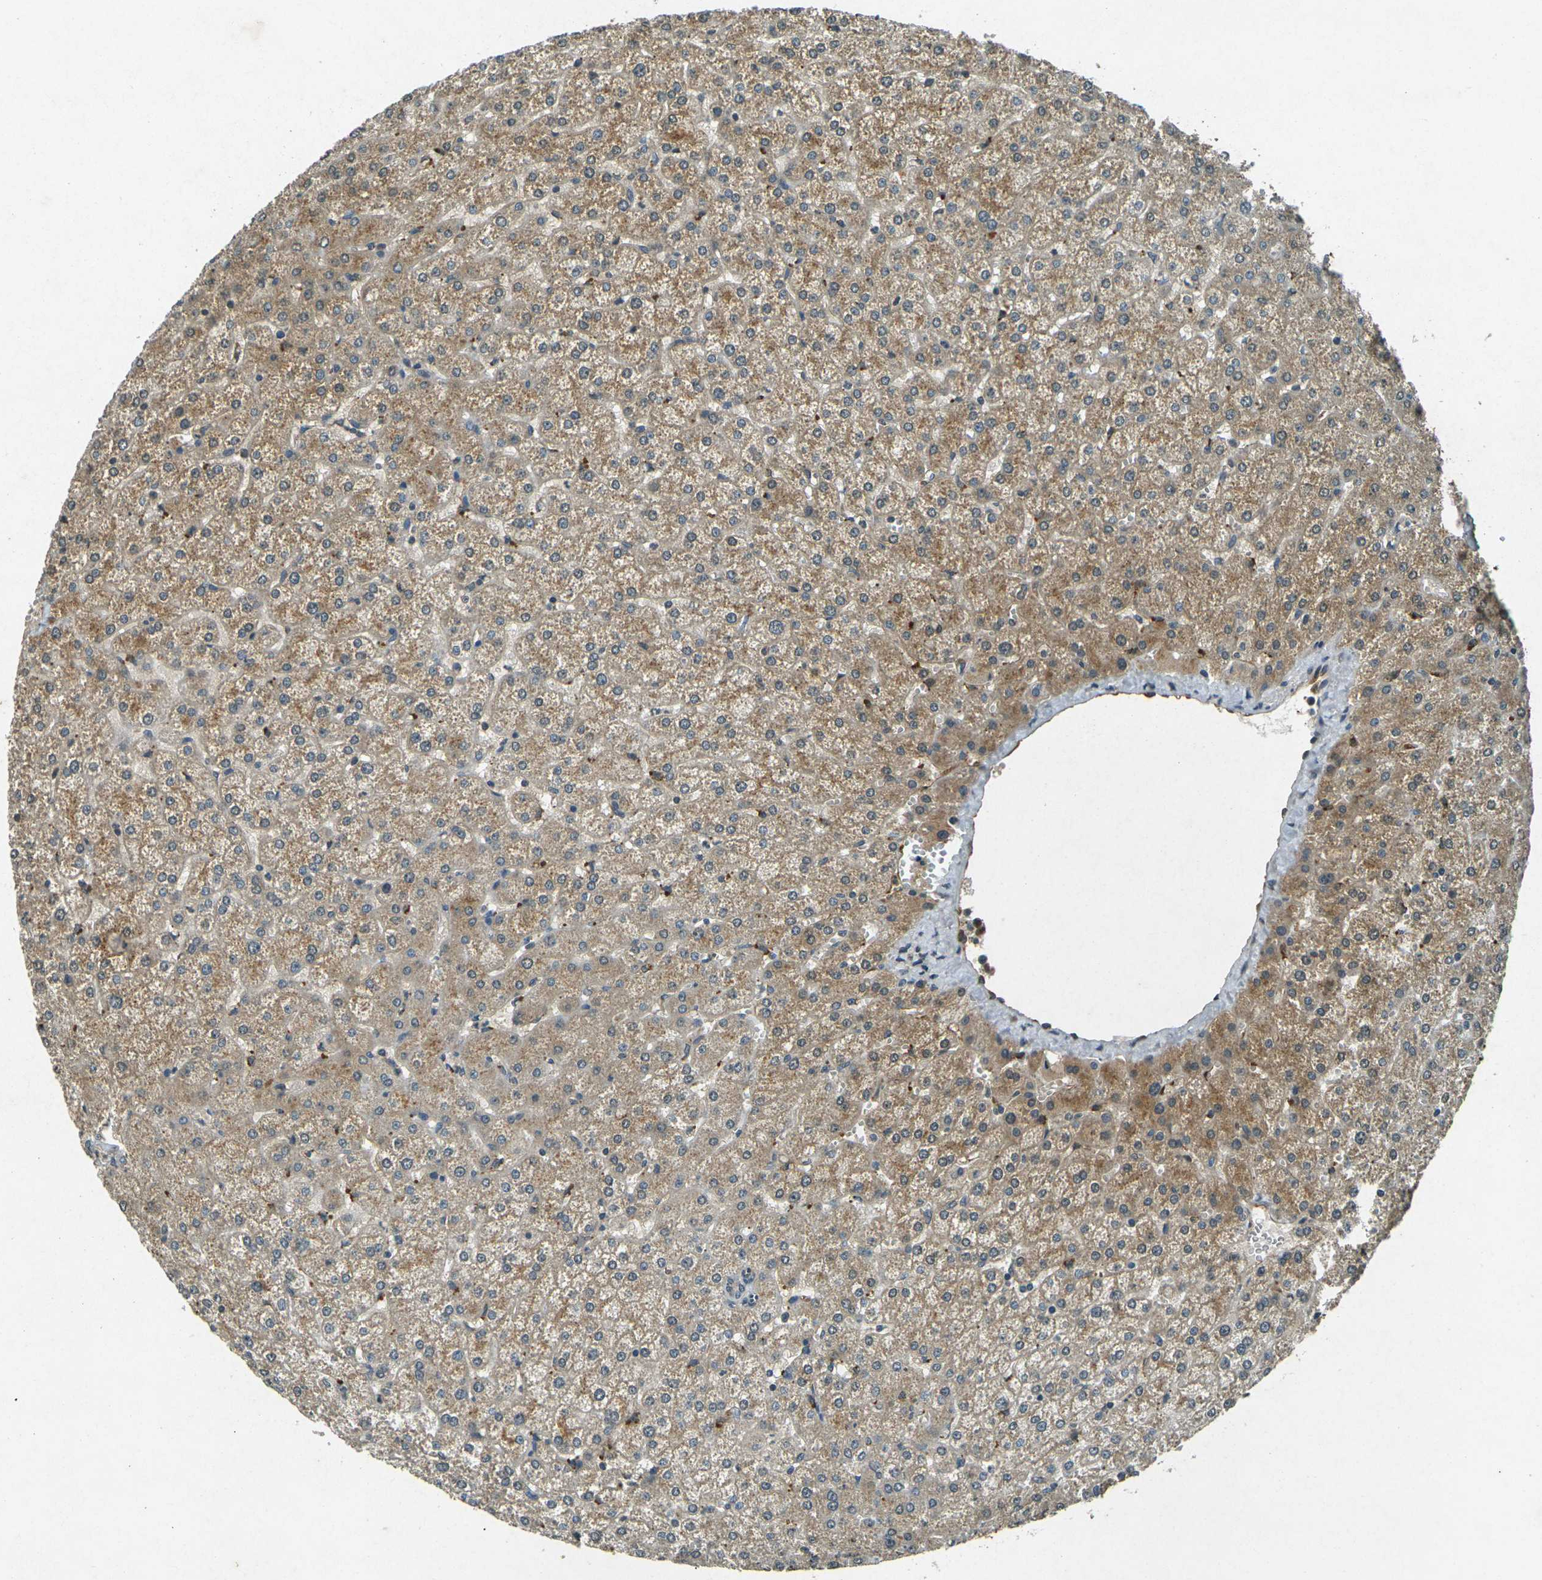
{"staining": {"intensity": "weak", "quantity": ">75%", "location": "cytoplasmic/membranous"}, "tissue": "liver", "cell_type": "Cholangiocytes", "image_type": "normal", "snomed": [{"axis": "morphology", "description": "Normal tissue, NOS"}, {"axis": "topography", "description": "Liver"}], "caption": "The image exhibits immunohistochemical staining of benign liver. There is weak cytoplasmic/membranous staining is seen in about >75% of cholangiocytes.", "gene": "PDE2A", "patient": {"sex": "female", "age": 32}}